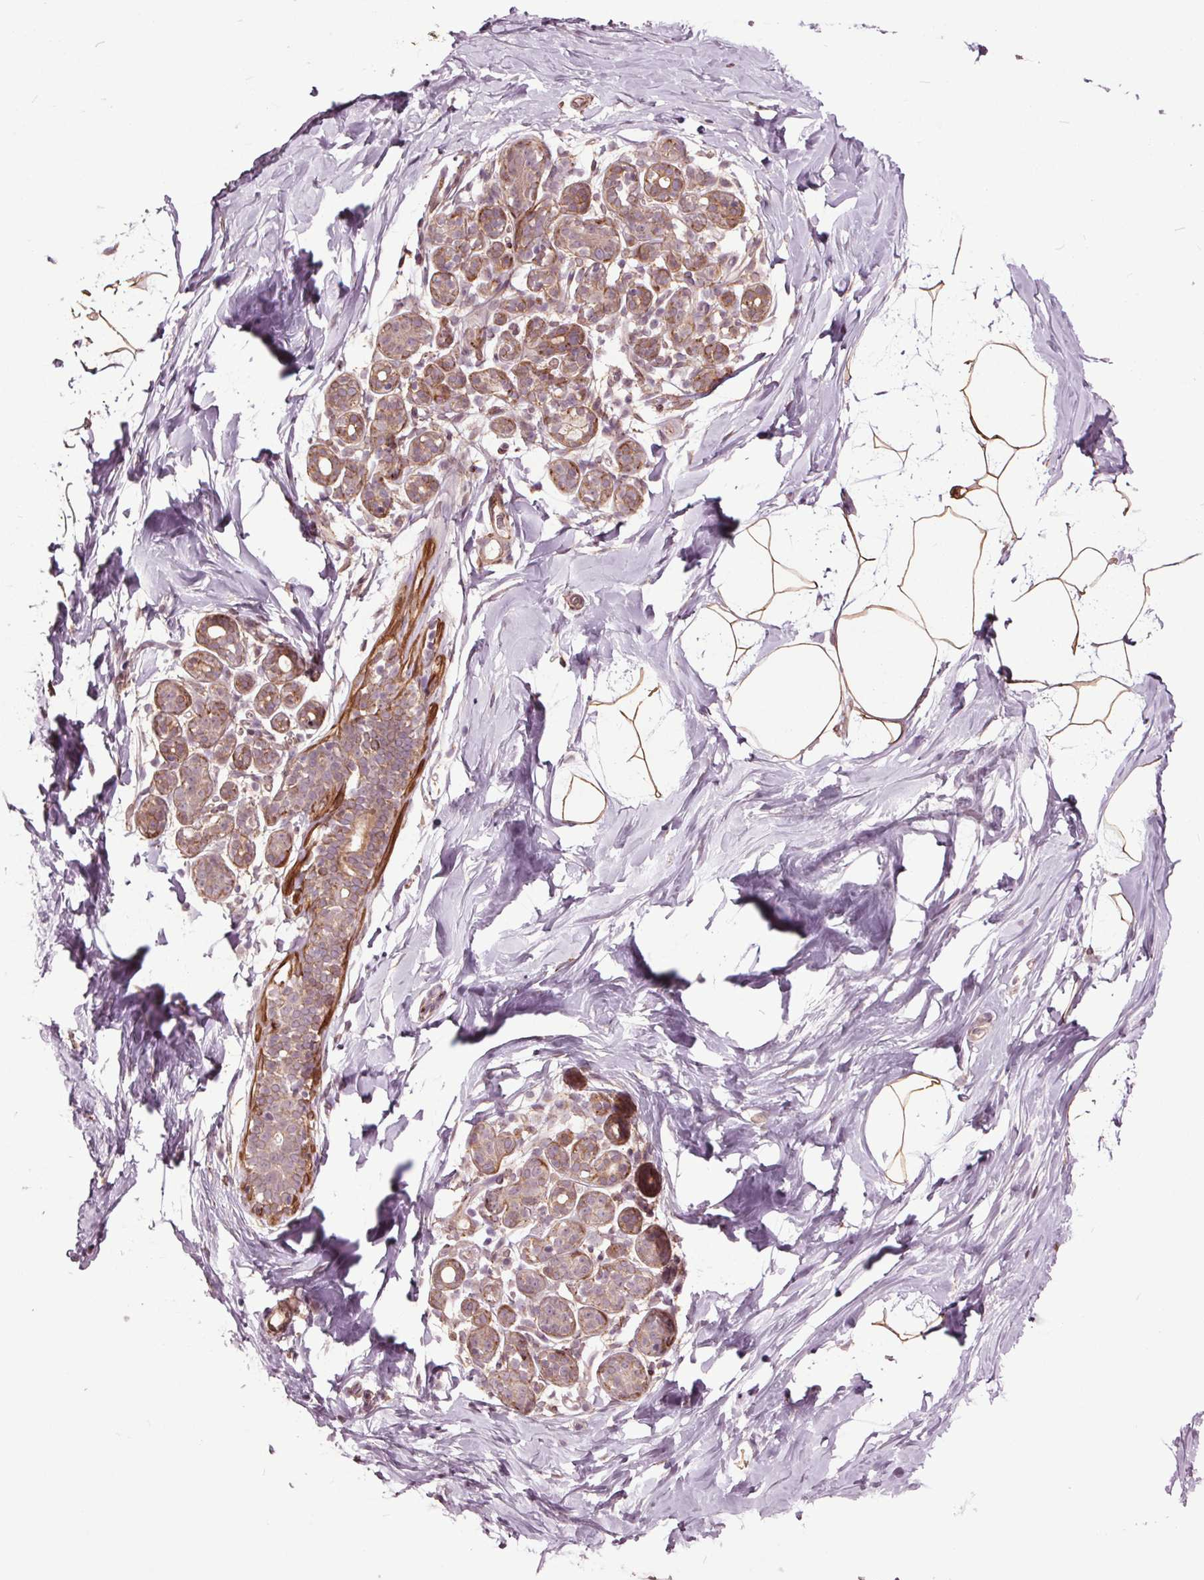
{"staining": {"intensity": "strong", "quantity": ">75%", "location": "cytoplasmic/membranous"}, "tissue": "breast", "cell_type": "Adipocytes", "image_type": "normal", "snomed": [{"axis": "morphology", "description": "Normal tissue, NOS"}, {"axis": "topography", "description": "Breast"}], "caption": "Protein expression analysis of normal breast exhibits strong cytoplasmic/membranous staining in about >75% of adipocytes. The protein of interest is stained brown, and the nuclei are stained in blue (DAB (3,3'-diaminobenzidine) IHC with brightfield microscopy, high magnification).", "gene": "HAUS5", "patient": {"sex": "female", "age": 32}}